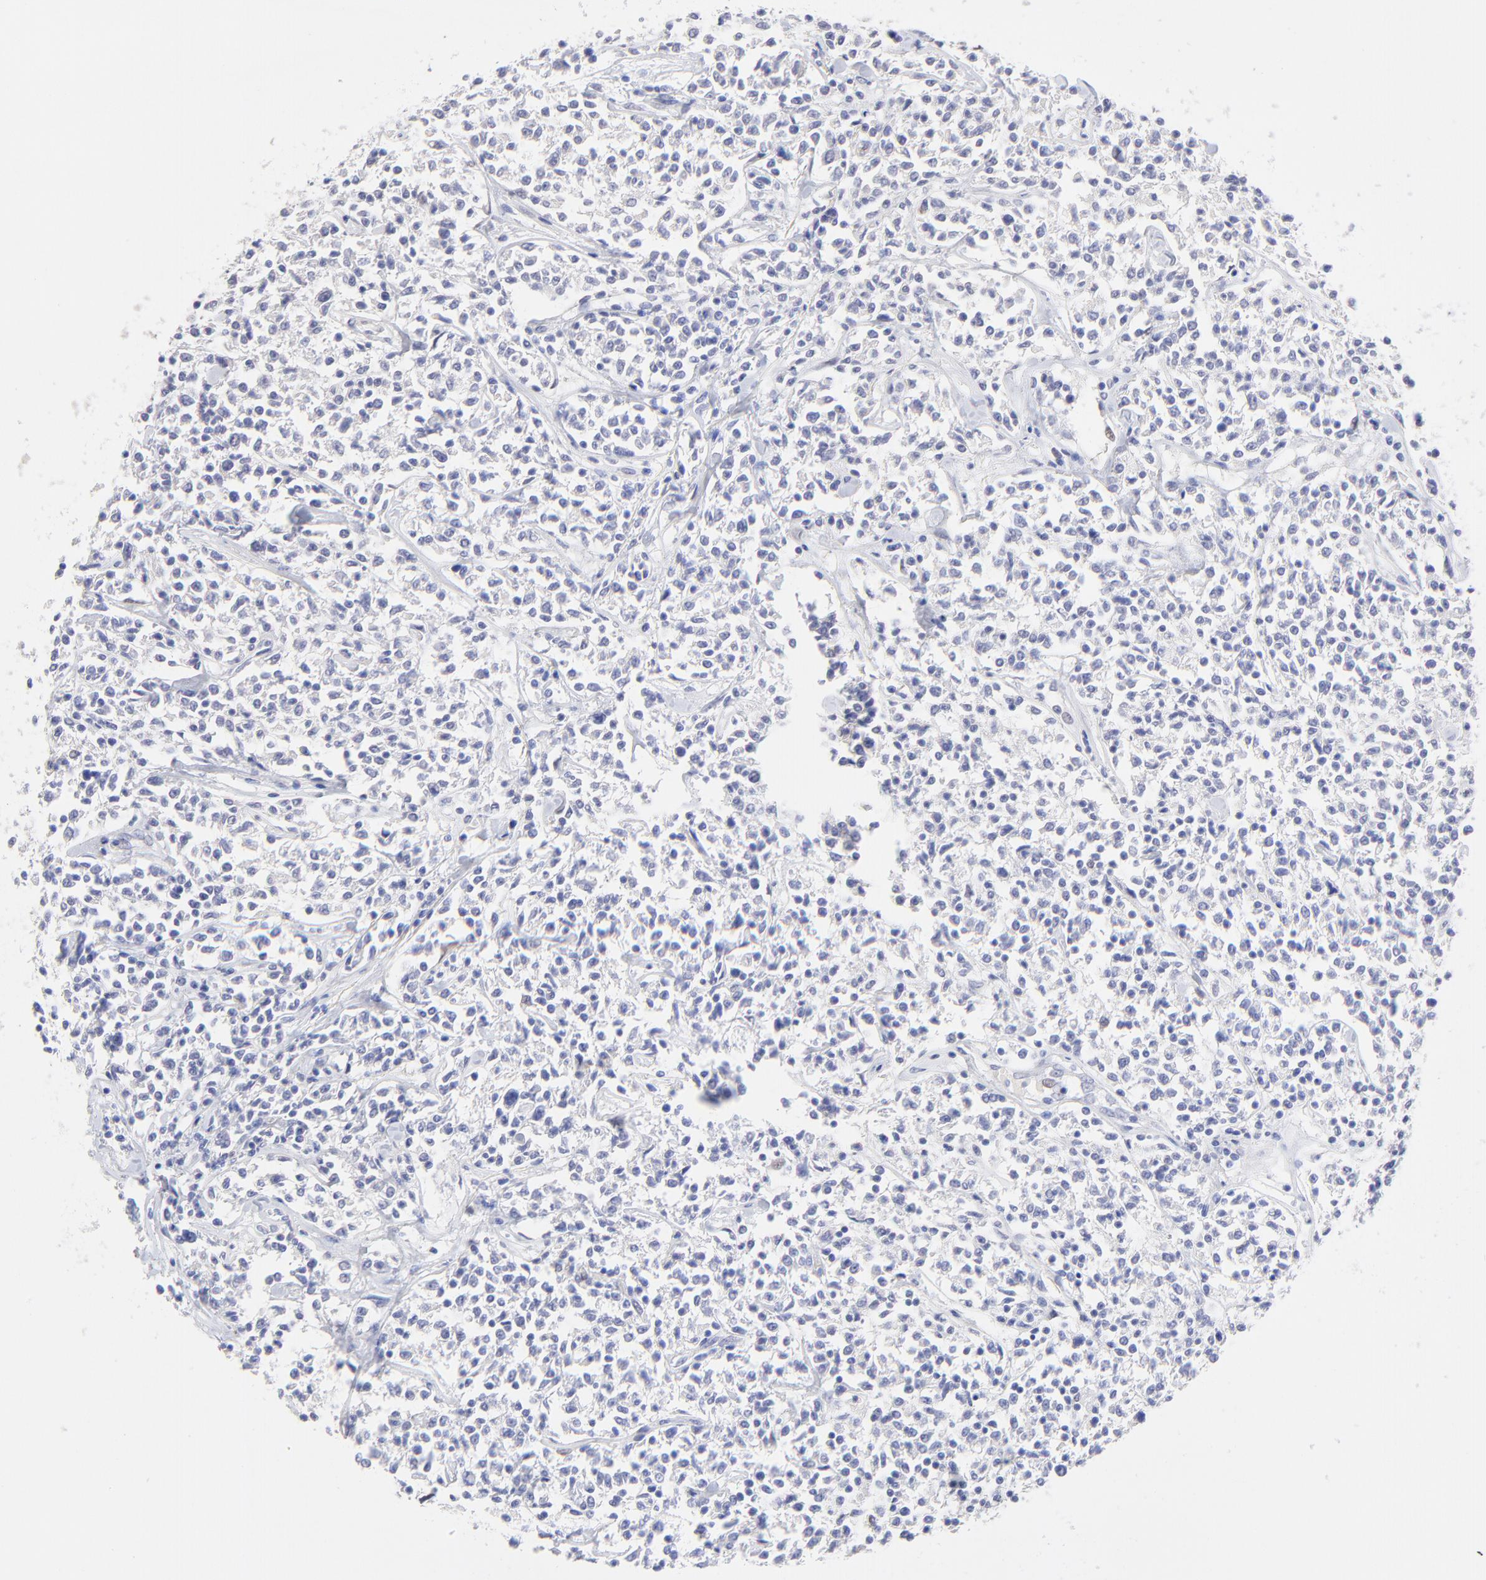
{"staining": {"intensity": "negative", "quantity": "none", "location": "none"}, "tissue": "lymphoma", "cell_type": "Tumor cells", "image_type": "cancer", "snomed": [{"axis": "morphology", "description": "Malignant lymphoma, non-Hodgkin's type, Low grade"}, {"axis": "topography", "description": "Small intestine"}], "caption": "Immunohistochemical staining of lymphoma exhibits no significant positivity in tumor cells. (DAB (3,3'-diaminobenzidine) immunohistochemistry (IHC), high magnification).", "gene": "KLF4", "patient": {"sex": "female", "age": 59}}